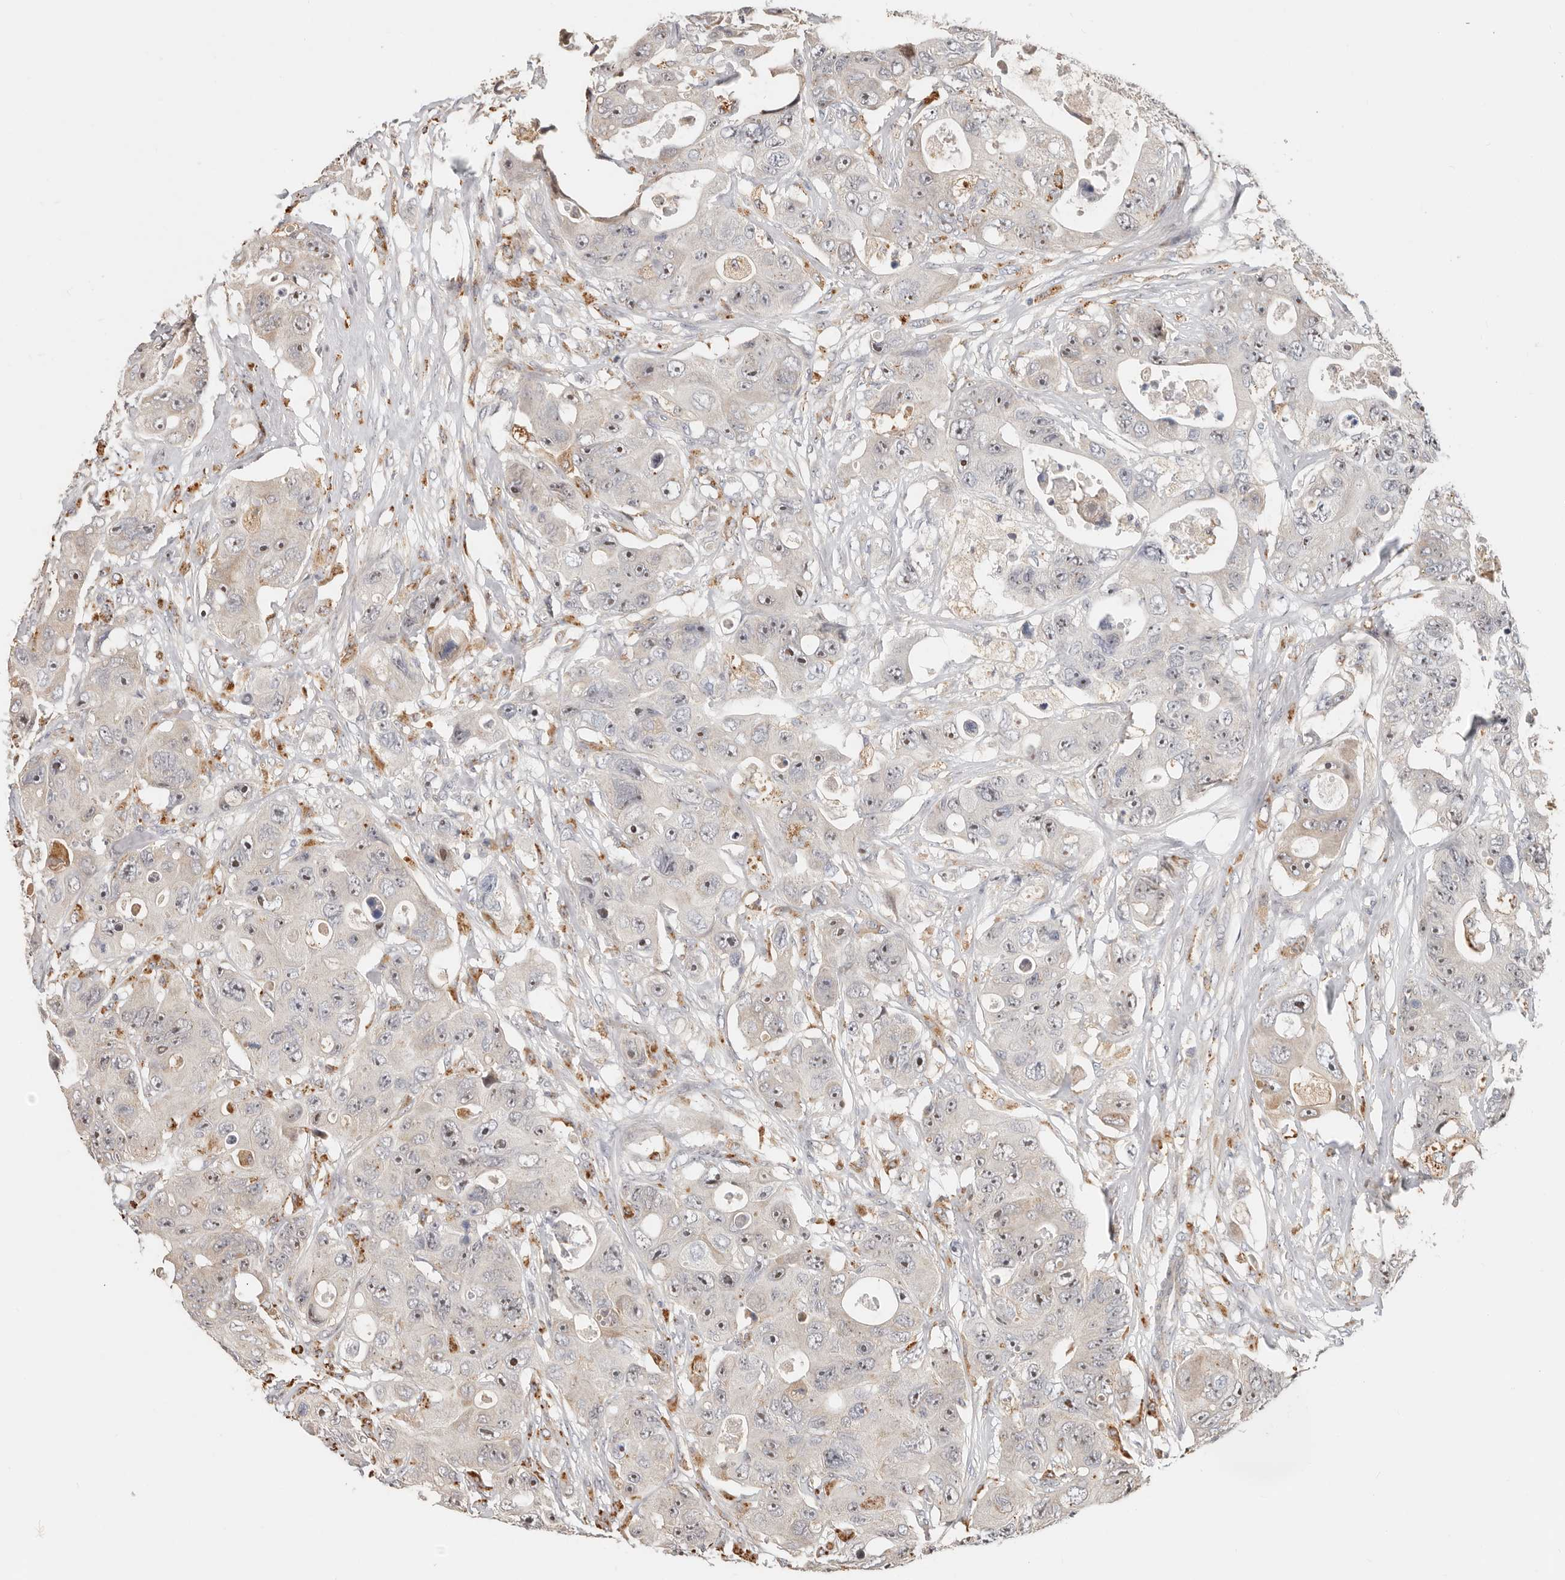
{"staining": {"intensity": "moderate", "quantity": "<25%", "location": "nuclear"}, "tissue": "colorectal cancer", "cell_type": "Tumor cells", "image_type": "cancer", "snomed": [{"axis": "morphology", "description": "Adenocarcinoma, NOS"}, {"axis": "topography", "description": "Colon"}], "caption": "A histopathology image showing moderate nuclear staining in about <25% of tumor cells in colorectal cancer, as visualized by brown immunohistochemical staining.", "gene": "ZRANB1", "patient": {"sex": "female", "age": 46}}